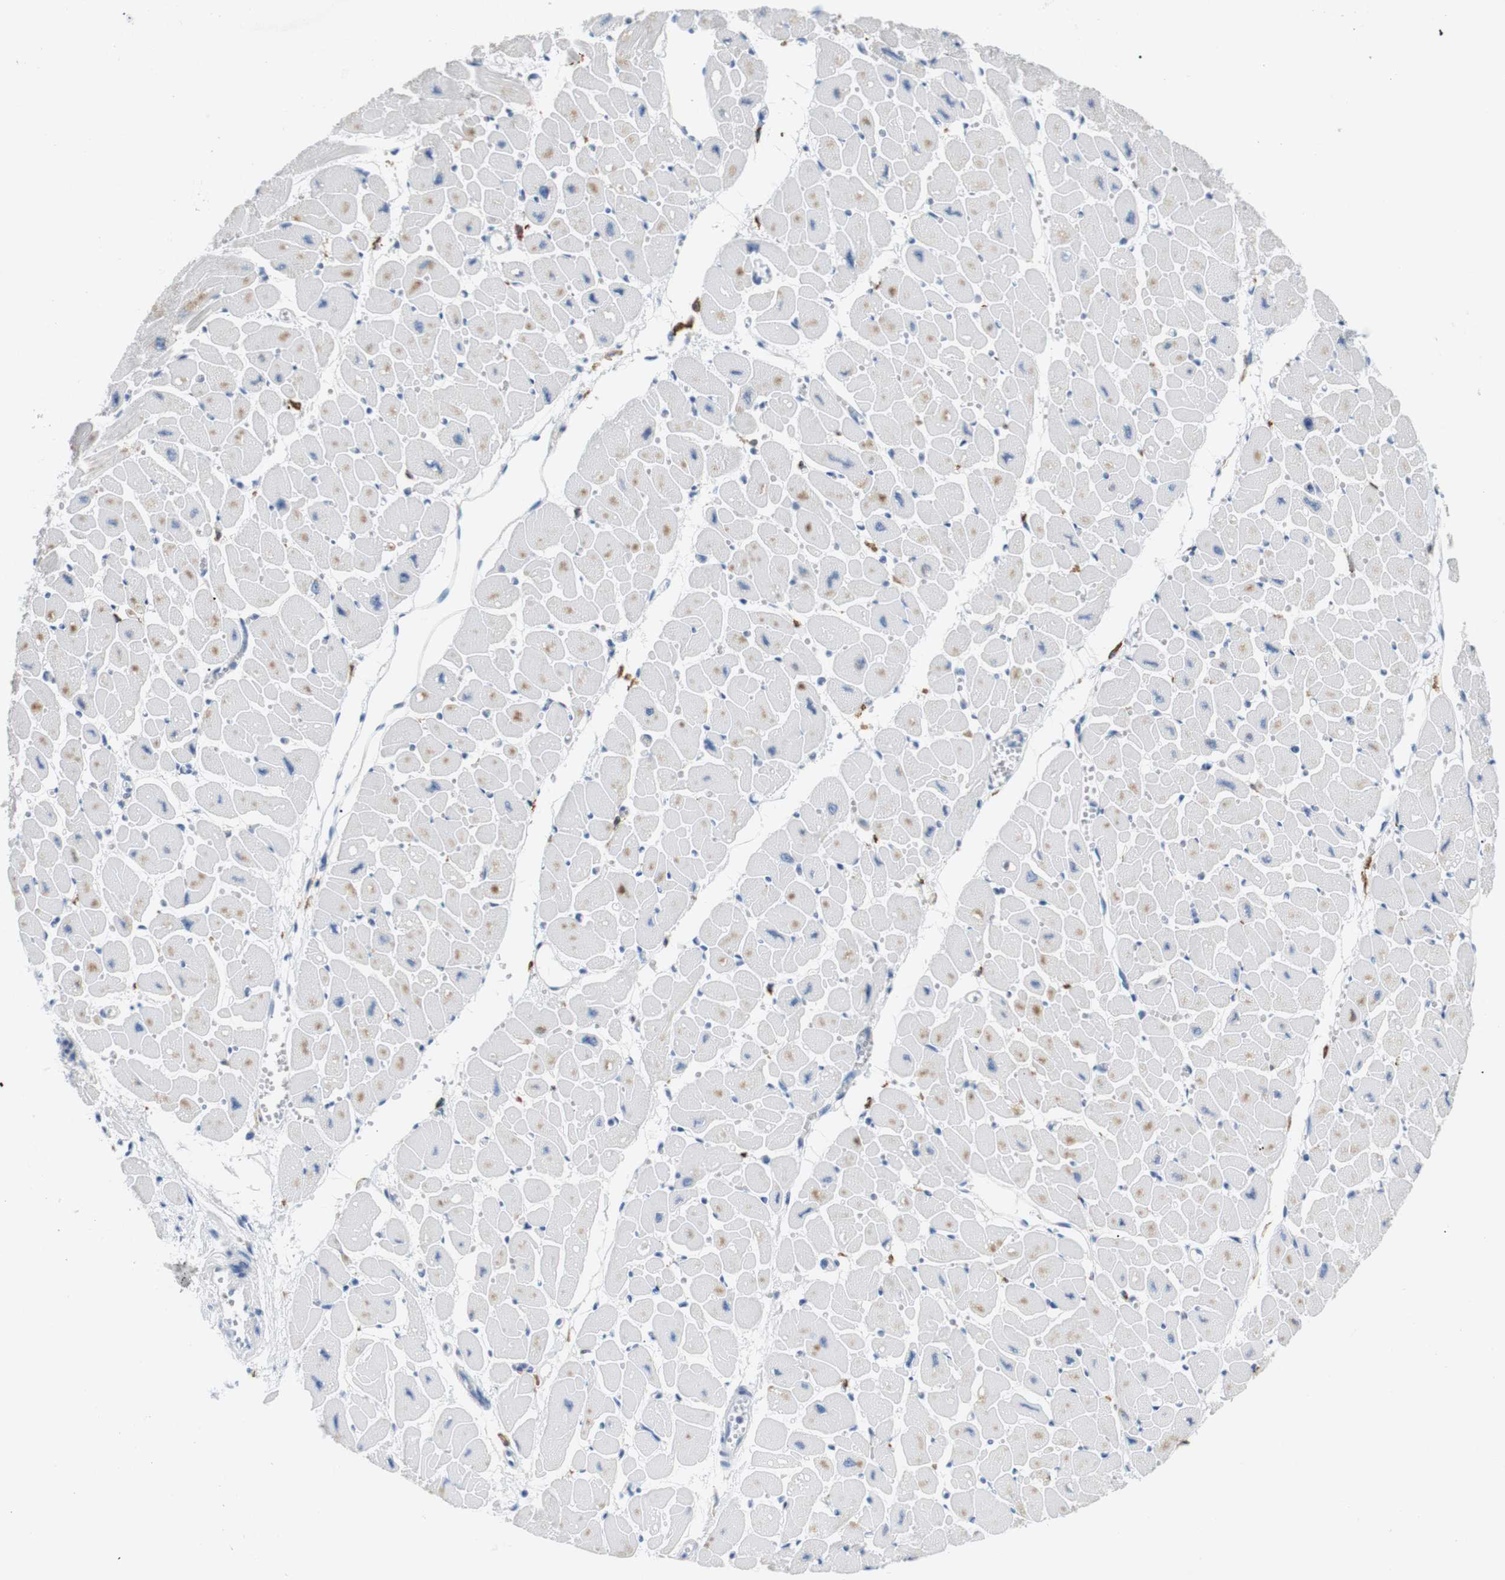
{"staining": {"intensity": "weak", "quantity": "25%-75%", "location": "cytoplasmic/membranous"}, "tissue": "heart muscle", "cell_type": "Cardiomyocytes", "image_type": "normal", "snomed": [{"axis": "morphology", "description": "Normal tissue, NOS"}, {"axis": "topography", "description": "Heart"}], "caption": "Heart muscle stained for a protein (brown) displays weak cytoplasmic/membranous positive expression in approximately 25%-75% of cardiomyocytes.", "gene": "FCGRT", "patient": {"sex": "female", "age": 54}}